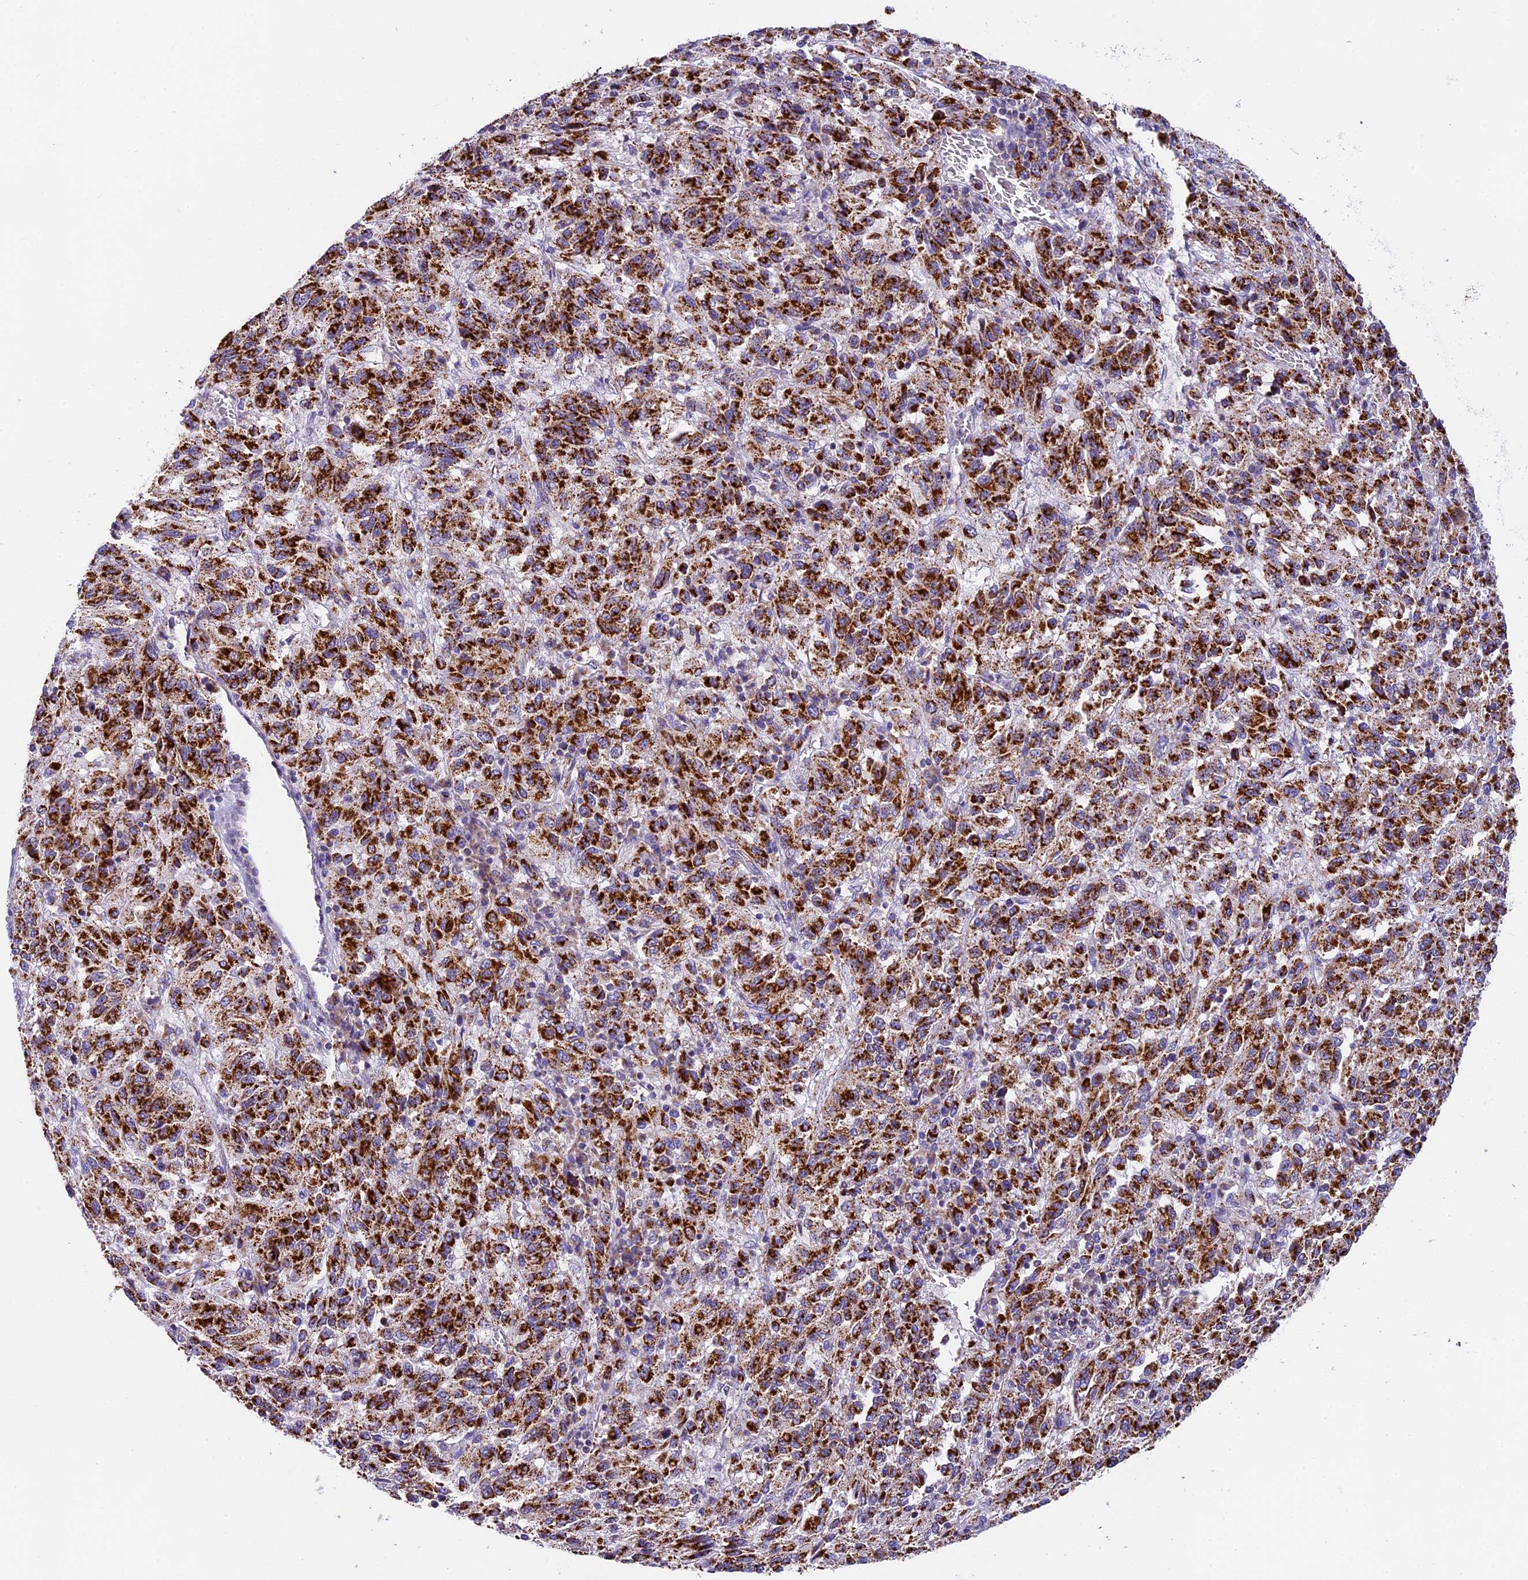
{"staining": {"intensity": "strong", "quantity": ">75%", "location": "cytoplasmic/membranous"}, "tissue": "melanoma", "cell_type": "Tumor cells", "image_type": "cancer", "snomed": [{"axis": "morphology", "description": "Malignant melanoma, Metastatic site"}, {"axis": "topography", "description": "Lung"}], "caption": "Human melanoma stained with a protein marker demonstrates strong staining in tumor cells.", "gene": "MGME1", "patient": {"sex": "male", "age": 64}}